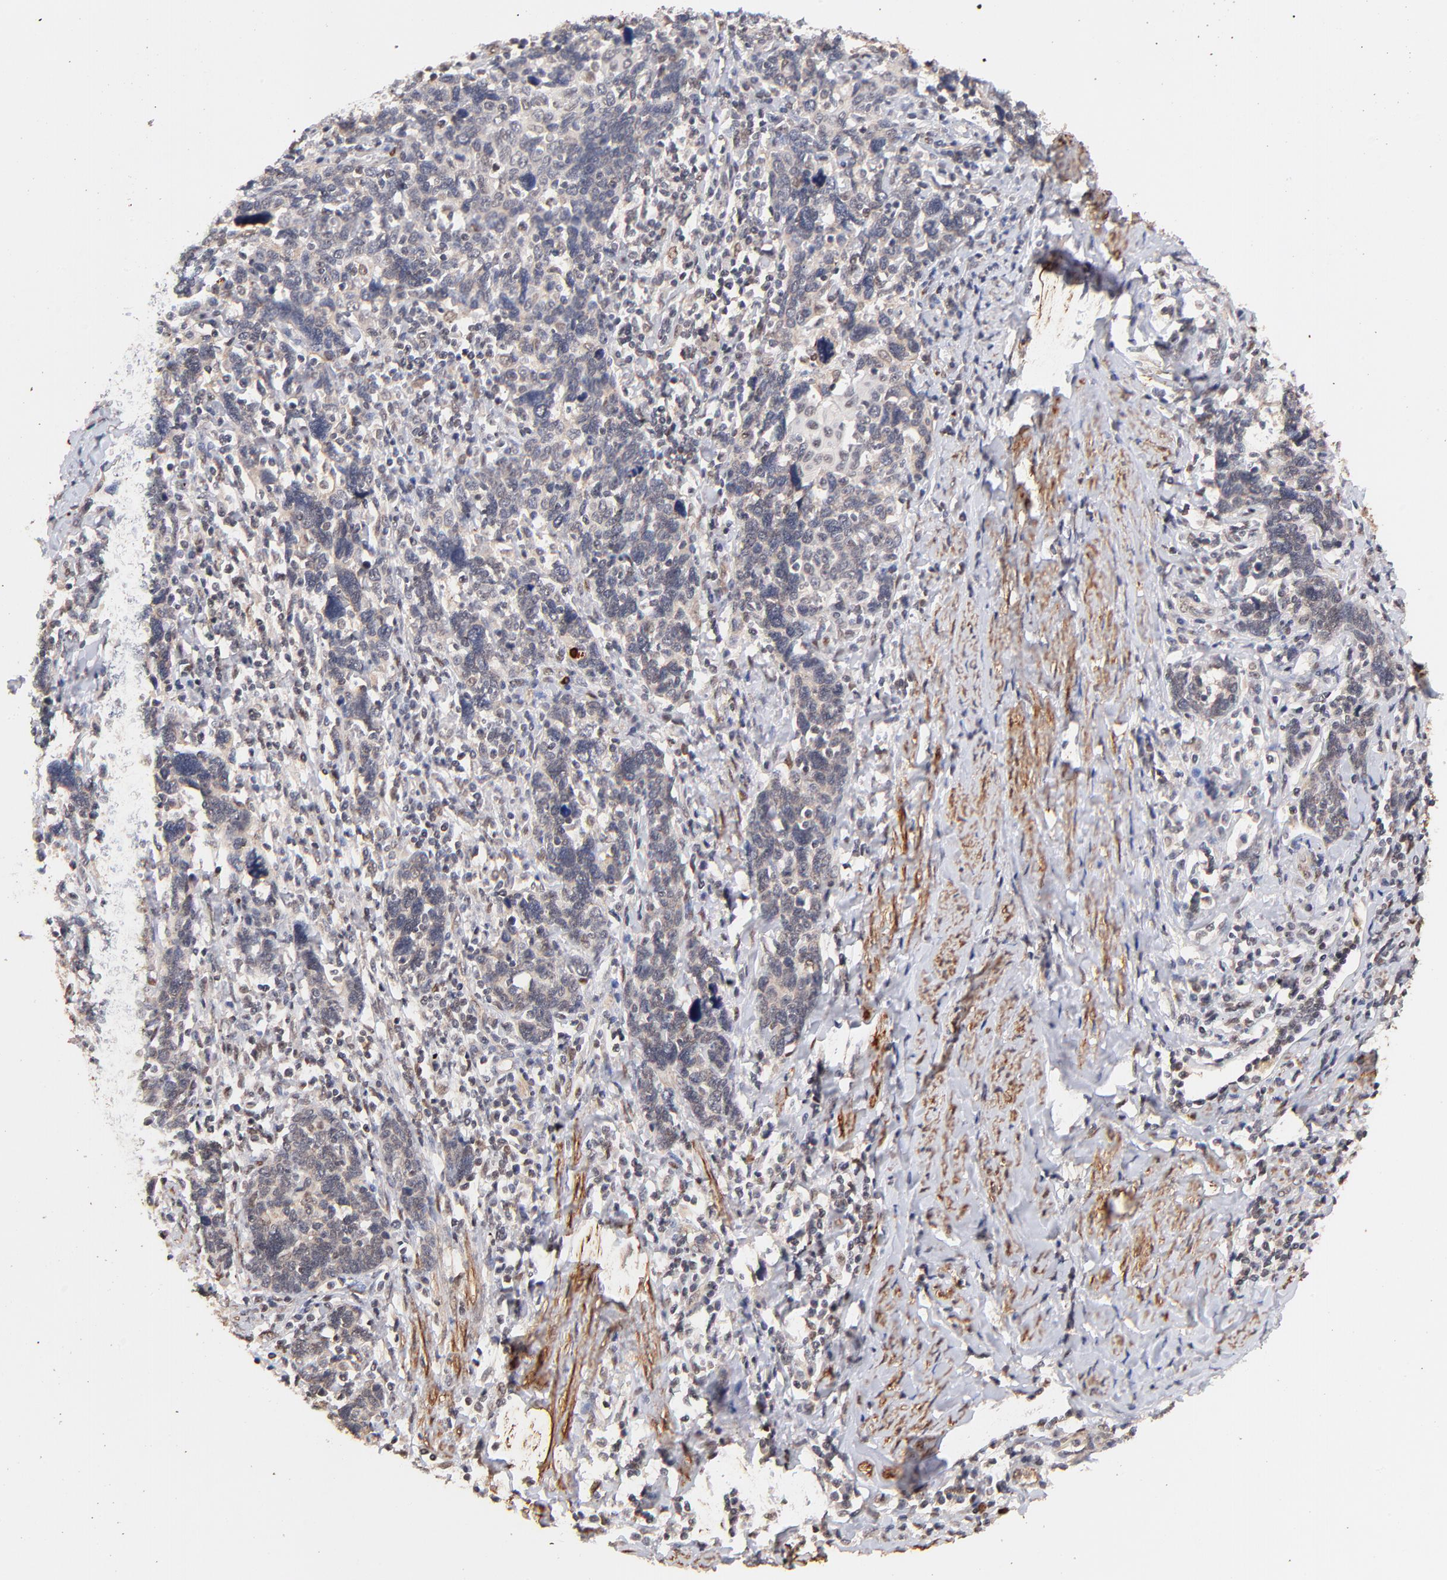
{"staining": {"intensity": "weak", "quantity": "25%-75%", "location": "cytoplasmic/membranous,nuclear"}, "tissue": "cervical cancer", "cell_type": "Tumor cells", "image_type": "cancer", "snomed": [{"axis": "morphology", "description": "Squamous cell carcinoma, NOS"}, {"axis": "topography", "description": "Cervix"}], "caption": "Protein staining of squamous cell carcinoma (cervical) tissue demonstrates weak cytoplasmic/membranous and nuclear positivity in about 25%-75% of tumor cells. (brown staining indicates protein expression, while blue staining denotes nuclei).", "gene": "ZFP92", "patient": {"sex": "female", "age": 41}}